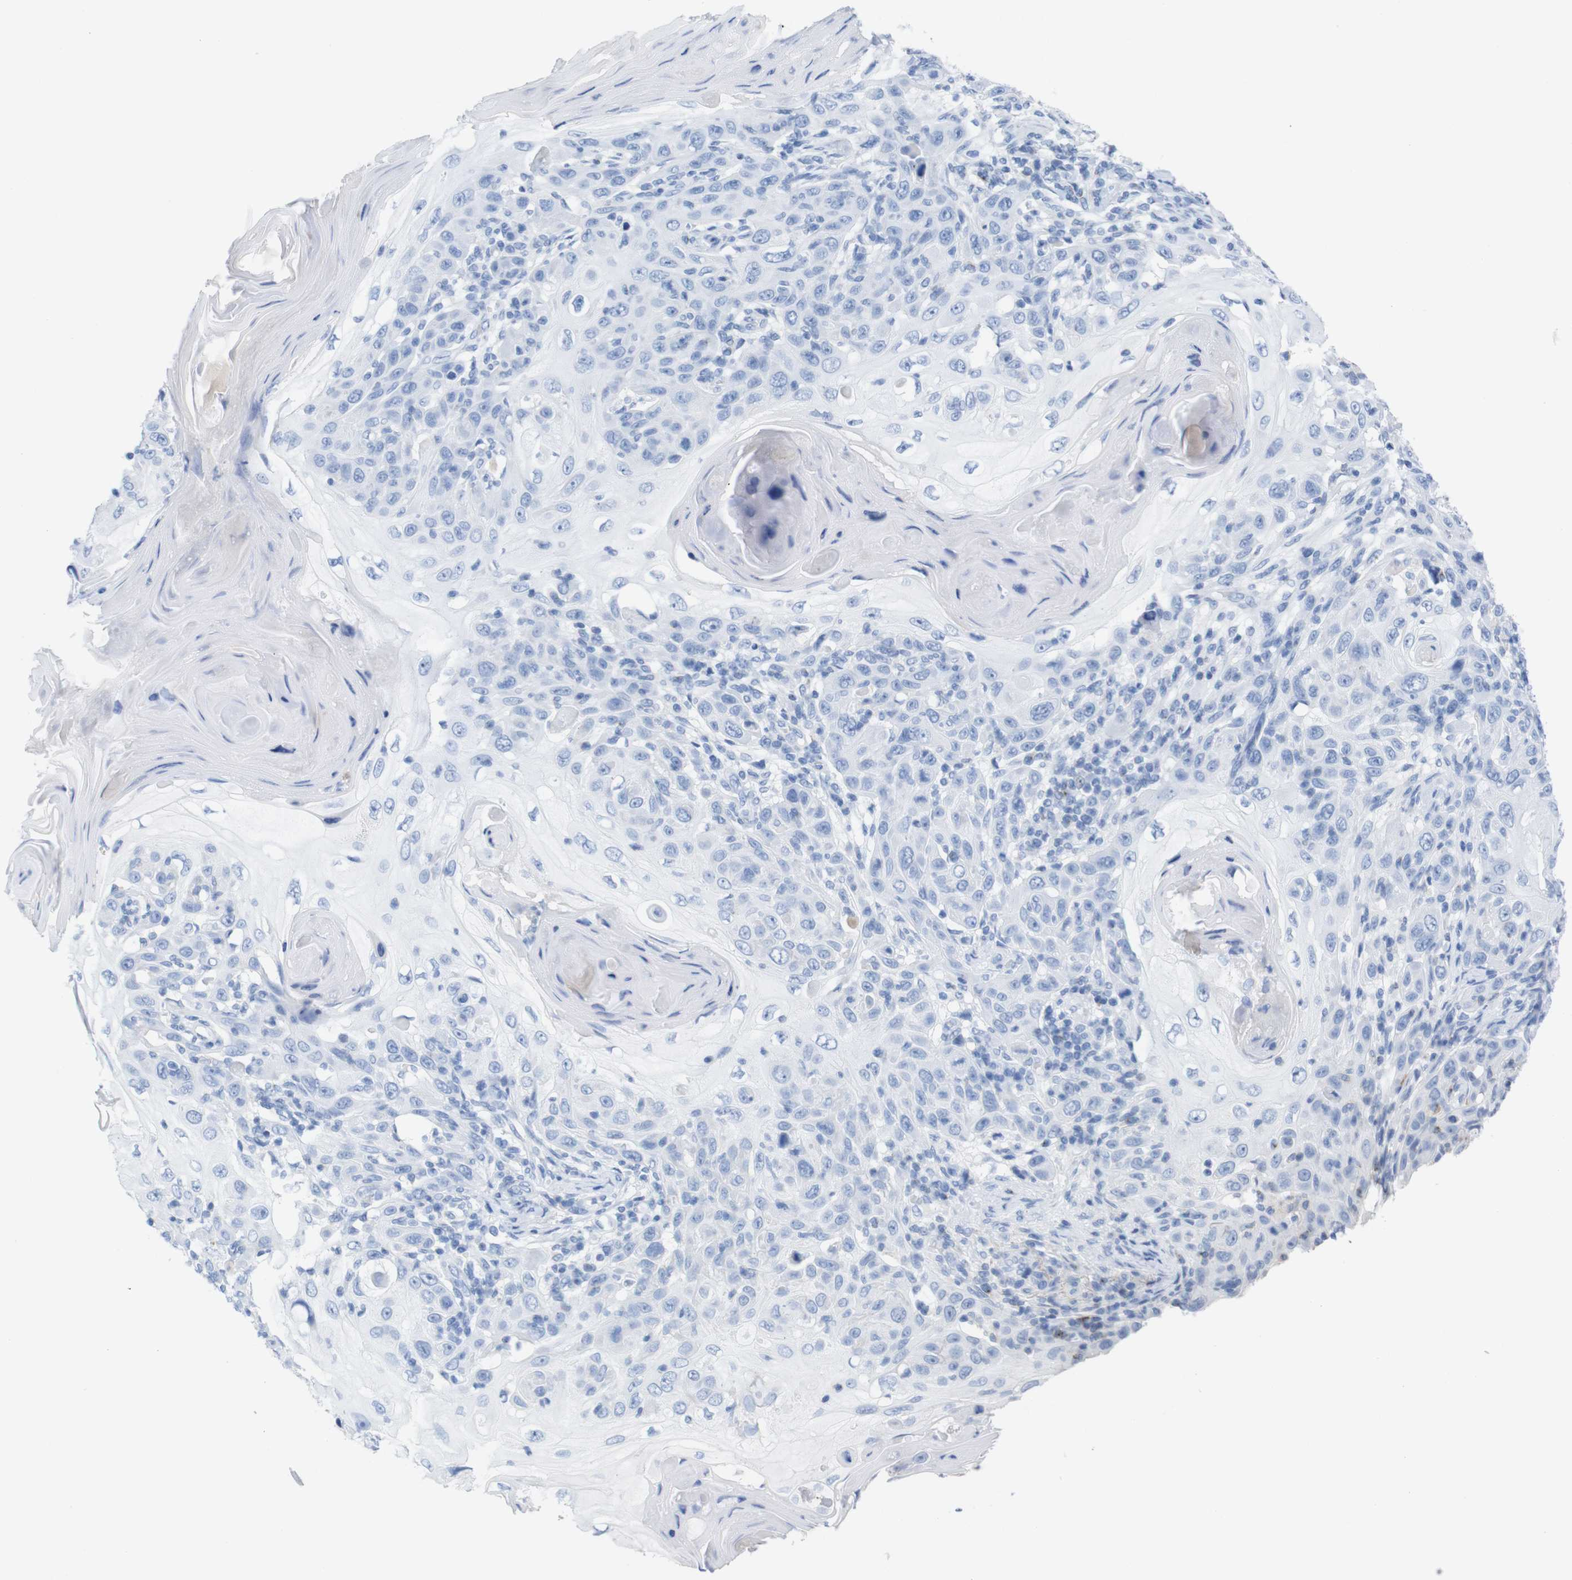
{"staining": {"intensity": "negative", "quantity": "none", "location": "none"}, "tissue": "skin cancer", "cell_type": "Tumor cells", "image_type": "cancer", "snomed": [{"axis": "morphology", "description": "Squamous cell carcinoma, NOS"}, {"axis": "topography", "description": "Skin"}], "caption": "Photomicrograph shows no significant protein expression in tumor cells of skin cancer (squamous cell carcinoma).", "gene": "LAG3", "patient": {"sex": "female", "age": 88}}